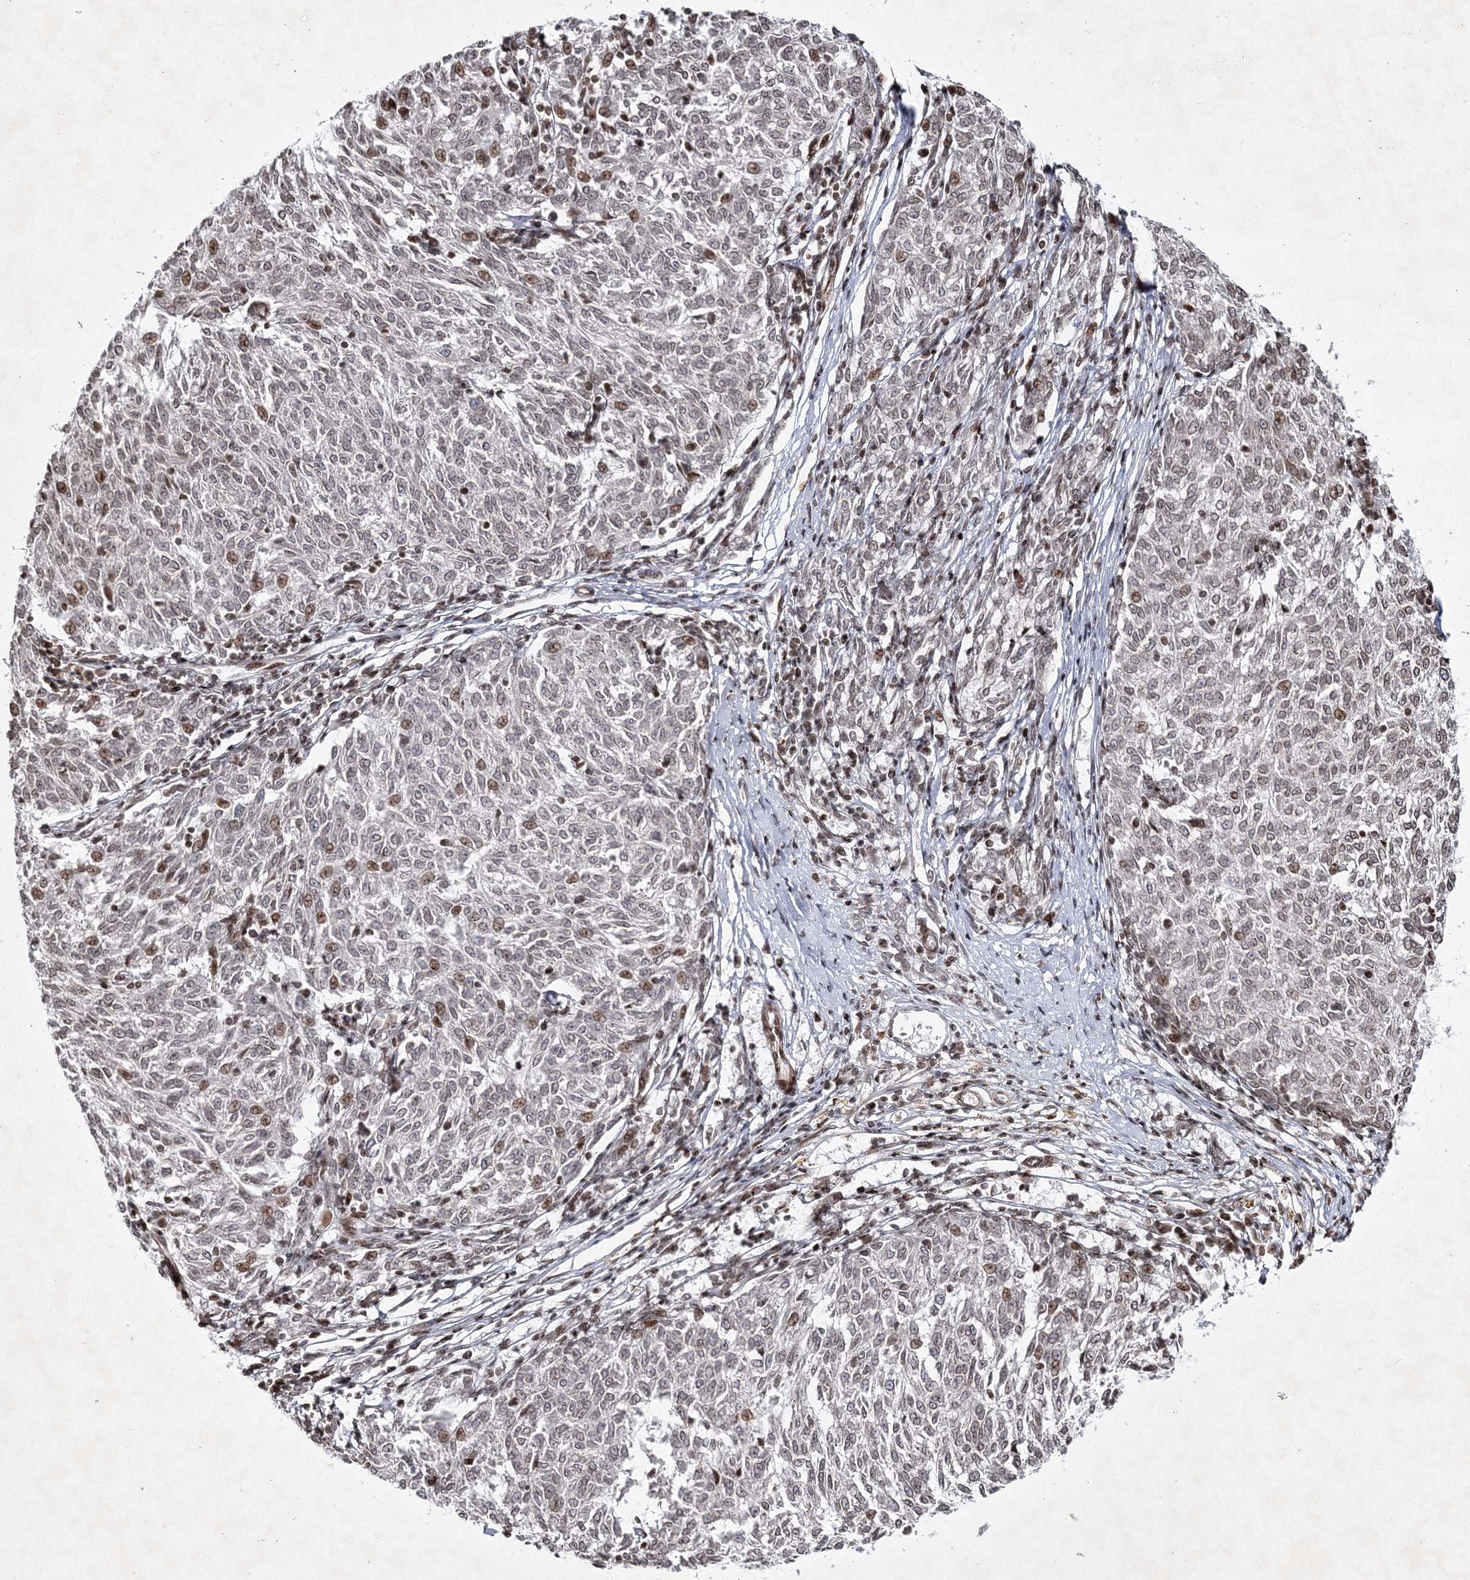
{"staining": {"intensity": "moderate", "quantity": "<25%", "location": "nuclear"}, "tissue": "melanoma", "cell_type": "Tumor cells", "image_type": "cancer", "snomed": [{"axis": "morphology", "description": "Malignant melanoma, NOS"}, {"axis": "topography", "description": "Skin"}], "caption": "Moderate nuclear staining for a protein is present in about <25% of tumor cells of malignant melanoma using immunohistochemistry (IHC).", "gene": "SMIM29", "patient": {"sex": "female", "age": 72}}